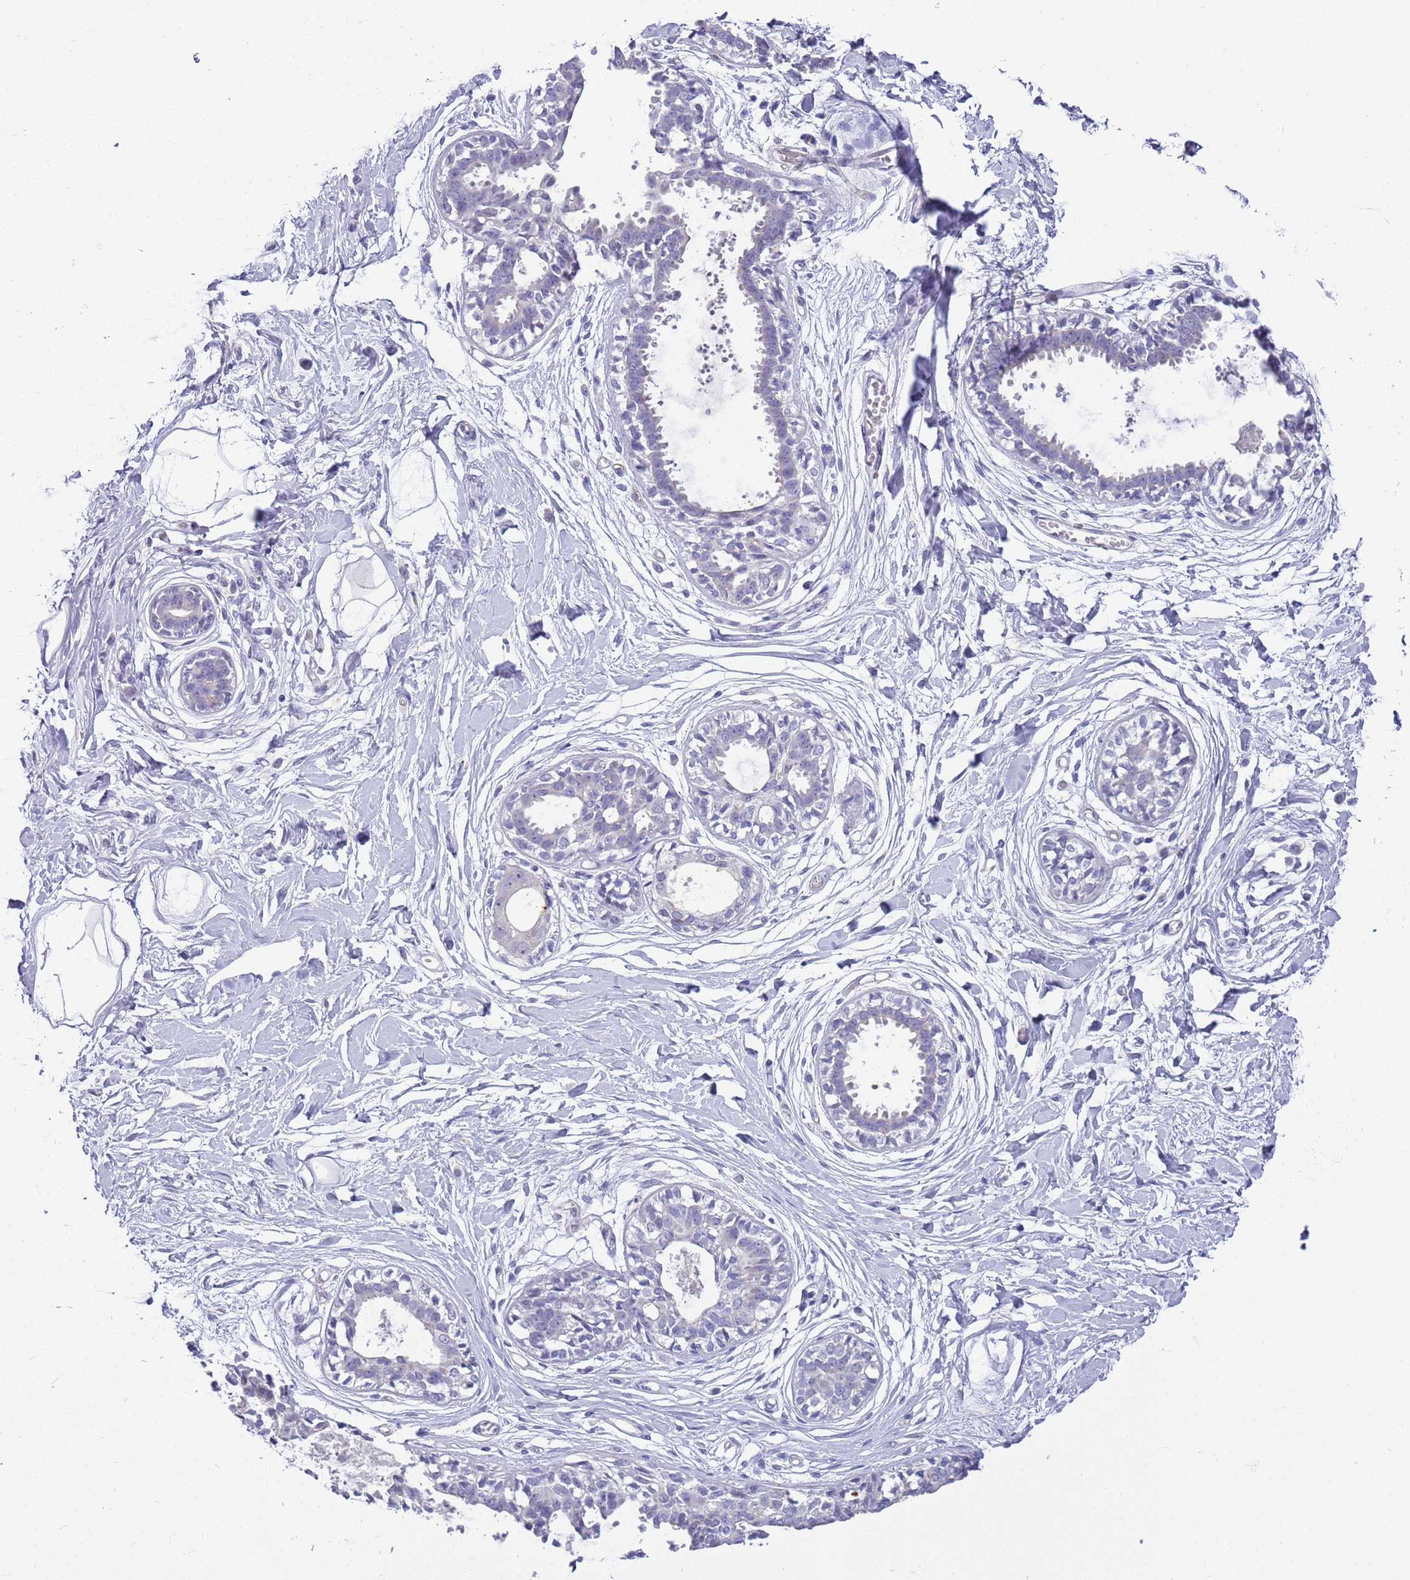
{"staining": {"intensity": "negative", "quantity": "none", "location": "none"}, "tissue": "breast", "cell_type": "Adipocytes", "image_type": "normal", "snomed": [{"axis": "morphology", "description": "Normal tissue, NOS"}, {"axis": "topography", "description": "Breast"}], "caption": "Protein analysis of unremarkable breast reveals no significant expression in adipocytes.", "gene": "BRMS1L", "patient": {"sex": "female", "age": 45}}